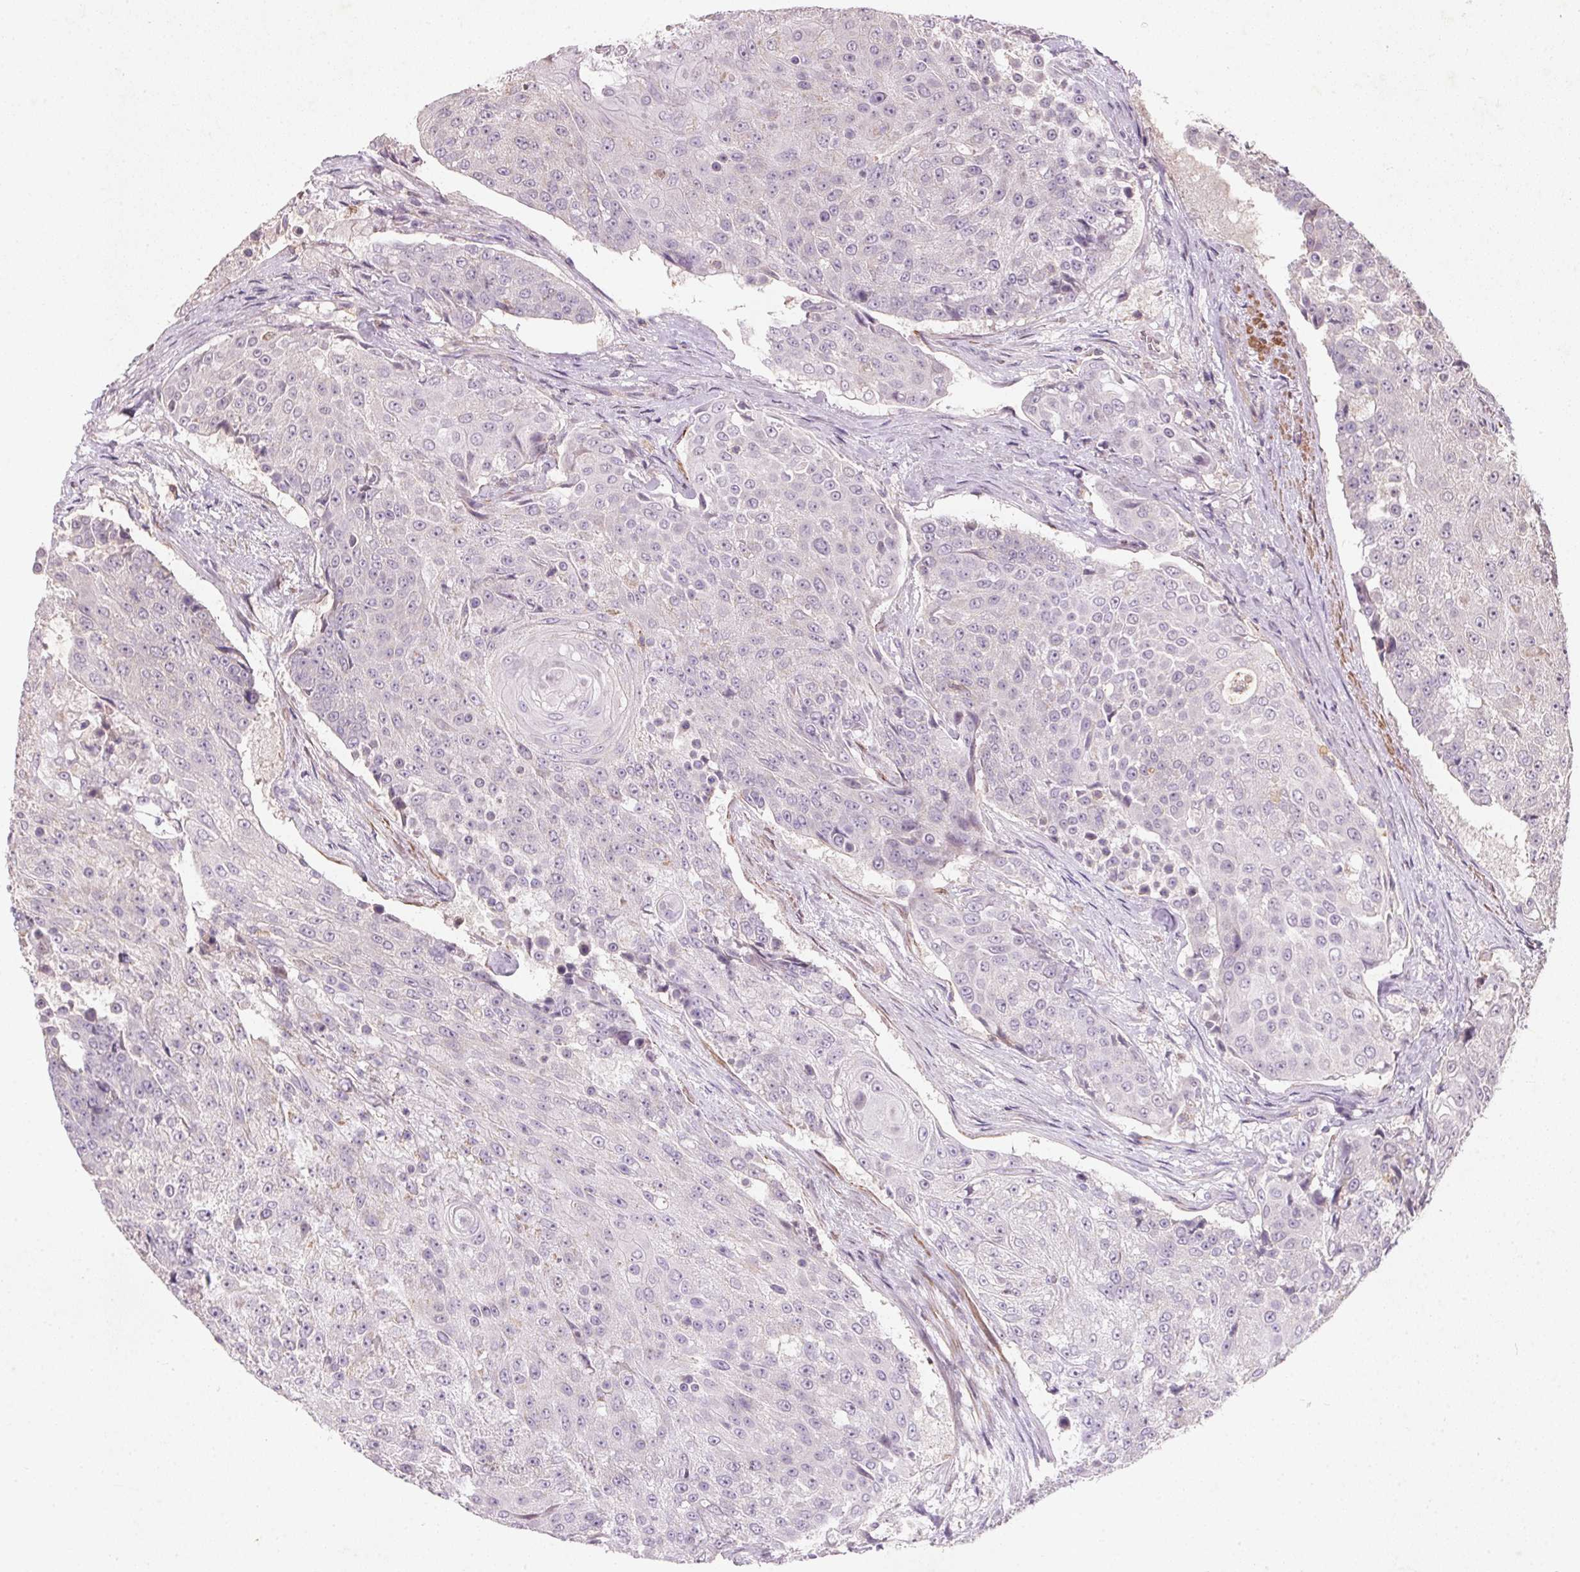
{"staining": {"intensity": "negative", "quantity": "none", "location": "none"}, "tissue": "urothelial cancer", "cell_type": "Tumor cells", "image_type": "cancer", "snomed": [{"axis": "morphology", "description": "Urothelial carcinoma, High grade"}, {"axis": "topography", "description": "Urinary bladder"}], "caption": "Micrograph shows no significant protein expression in tumor cells of high-grade urothelial carcinoma.", "gene": "KCNK15", "patient": {"sex": "female", "age": 63}}